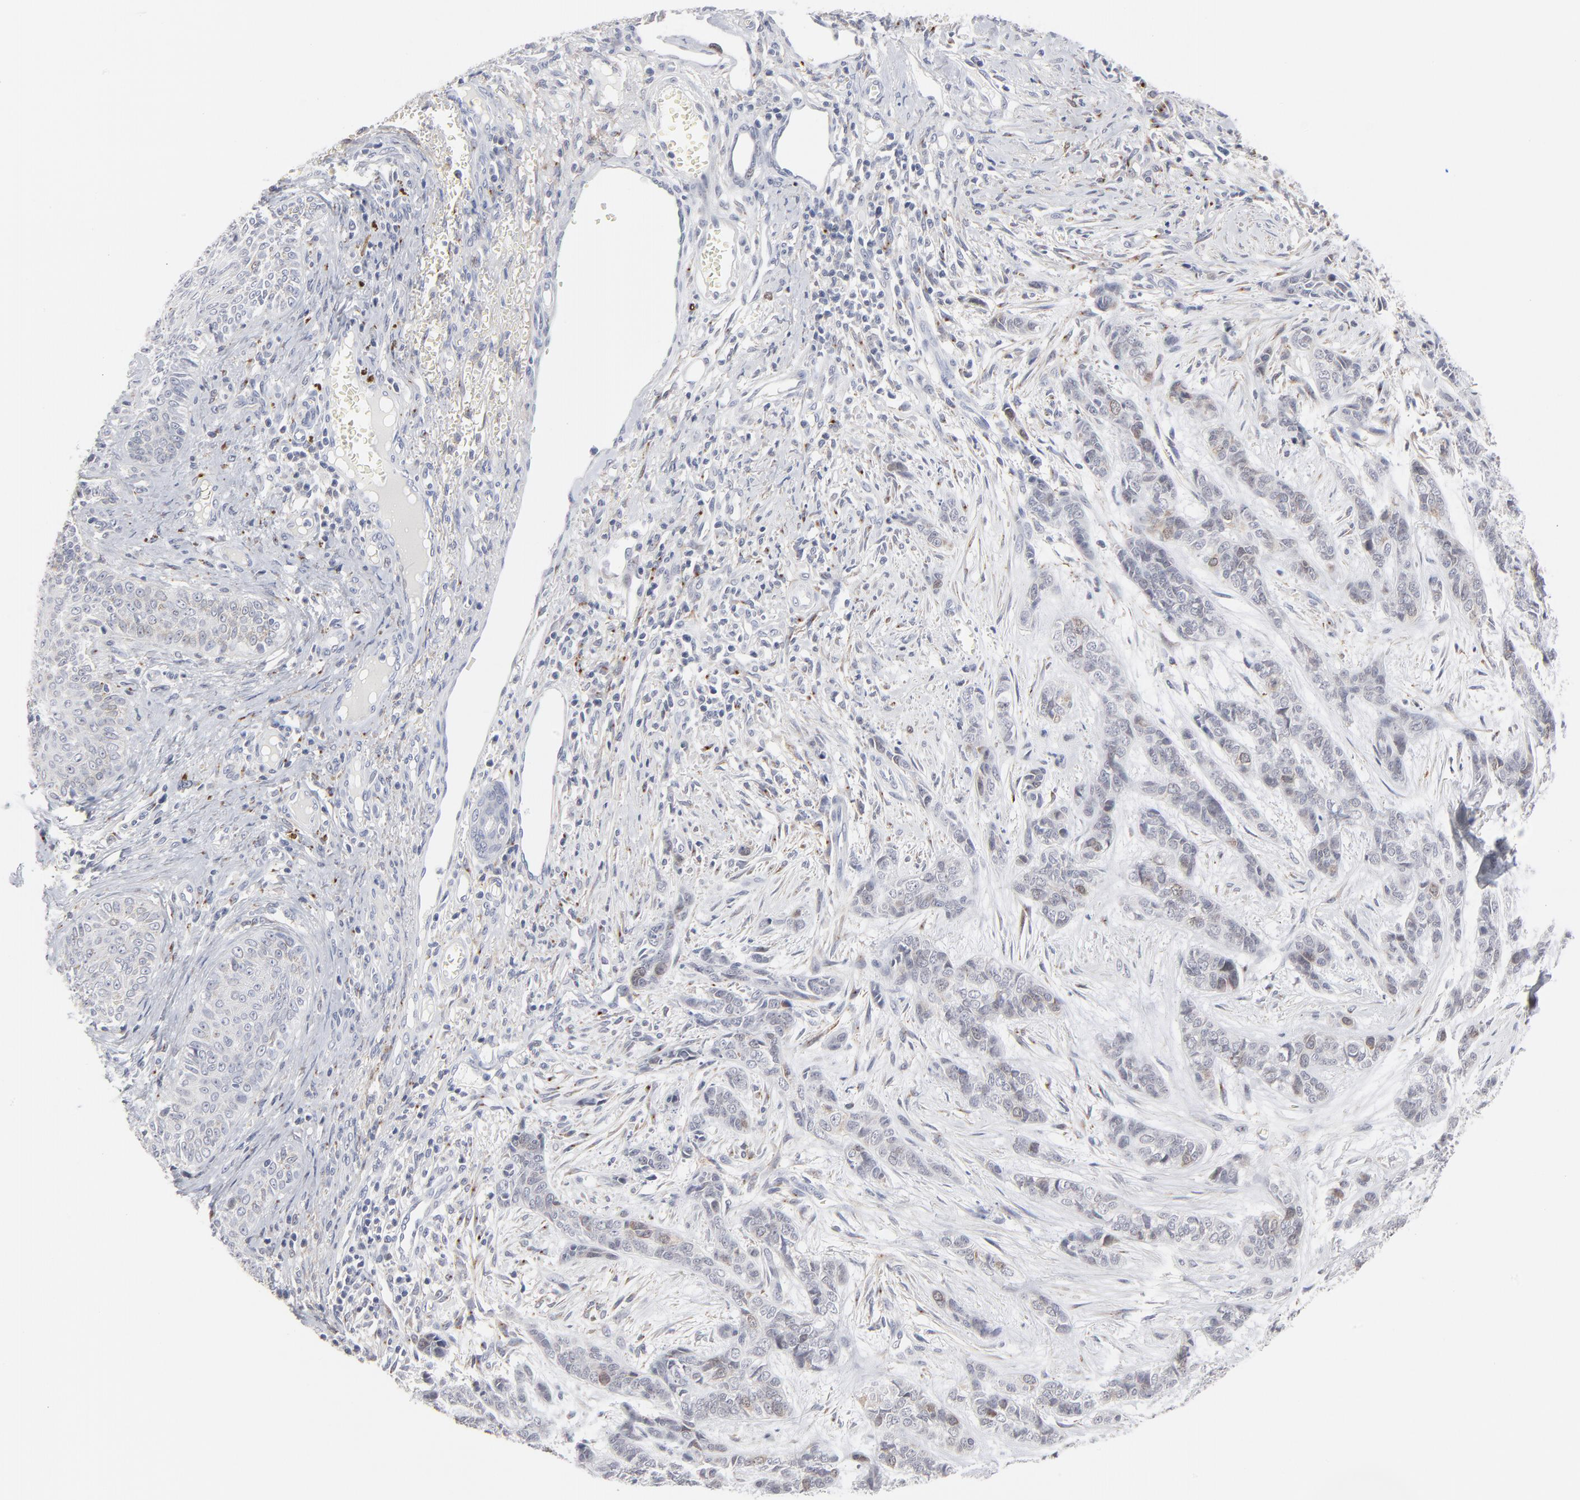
{"staining": {"intensity": "weak", "quantity": "<25%", "location": "cytoplasmic/membranous"}, "tissue": "skin cancer", "cell_type": "Tumor cells", "image_type": "cancer", "snomed": [{"axis": "morphology", "description": "Basal cell carcinoma"}, {"axis": "topography", "description": "Skin"}], "caption": "Immunohistochemistry histopathology image of human skin basal cell carcinoma stained for a protein (brown), which displays no expression in tumor cells. Brightfield microscopy of immunohistochemistry stained with DAB (brown) and hematoxylin (blue), captured at high magnification.", "gene": "AURKA", "patient": {"sex": "female", "age": 64}}